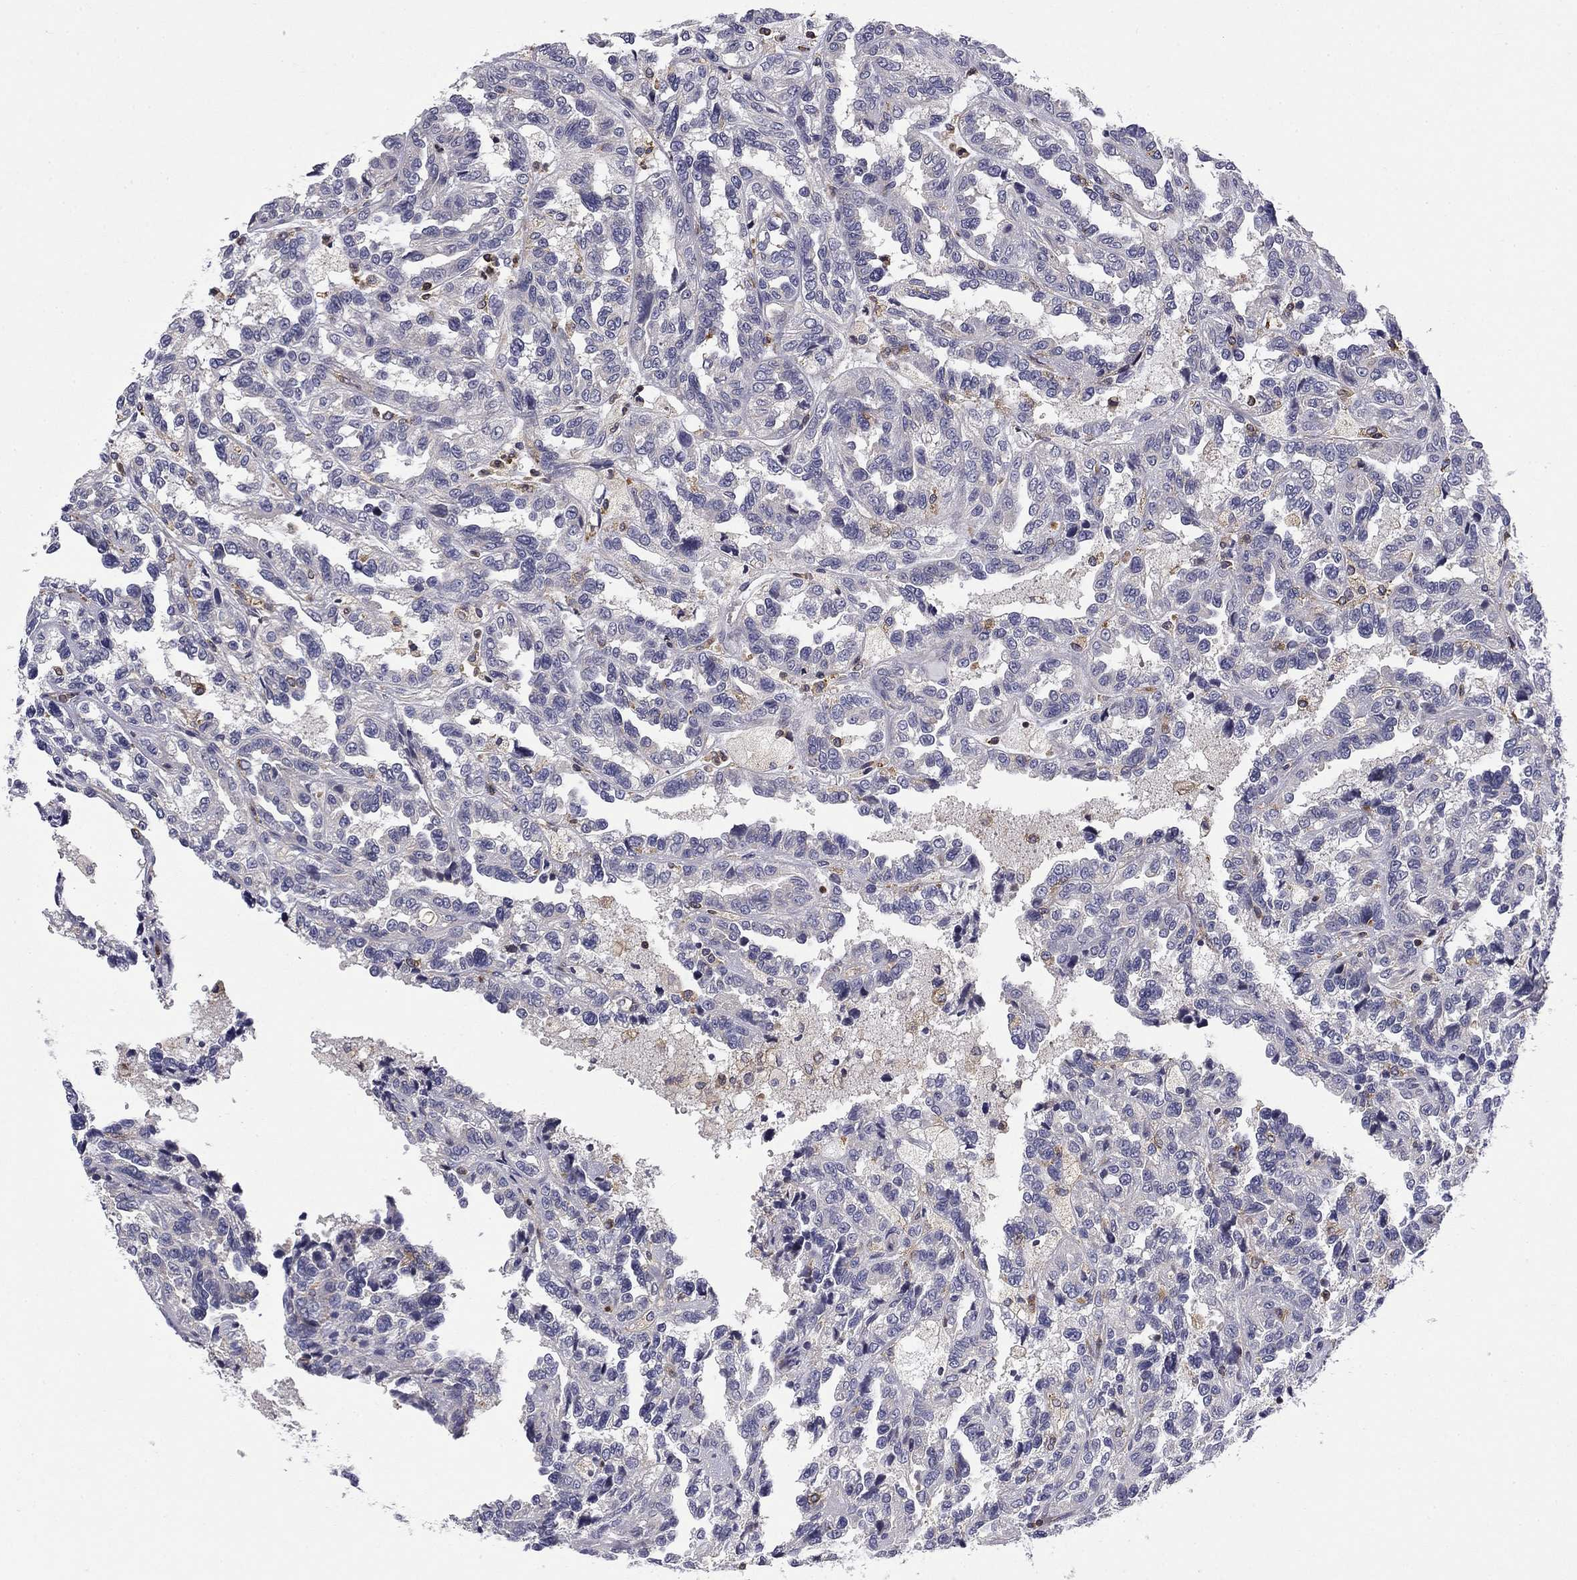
{"staining": {"intensity": "negative", "quantity": "none", "location": "none"}, "tissue": "renal cancer", "cell_type": "Tumor cells", "image_type": "cancer", "snomed": [{"axis": "morphology", "description": "Adenocarcinoma, NOS"}, {"axis": "topography", "description": "Kidney"}], "caption": "IHC image of neoplastic tissue: human renal cancer (adenocarcinoma) stained with DAB (3,3'-diaminobenzidine) displays no significant protein positivity in tumor cells.", "gene": "ARHGAP45", "patient": {"sex": "male", "age": 79}}